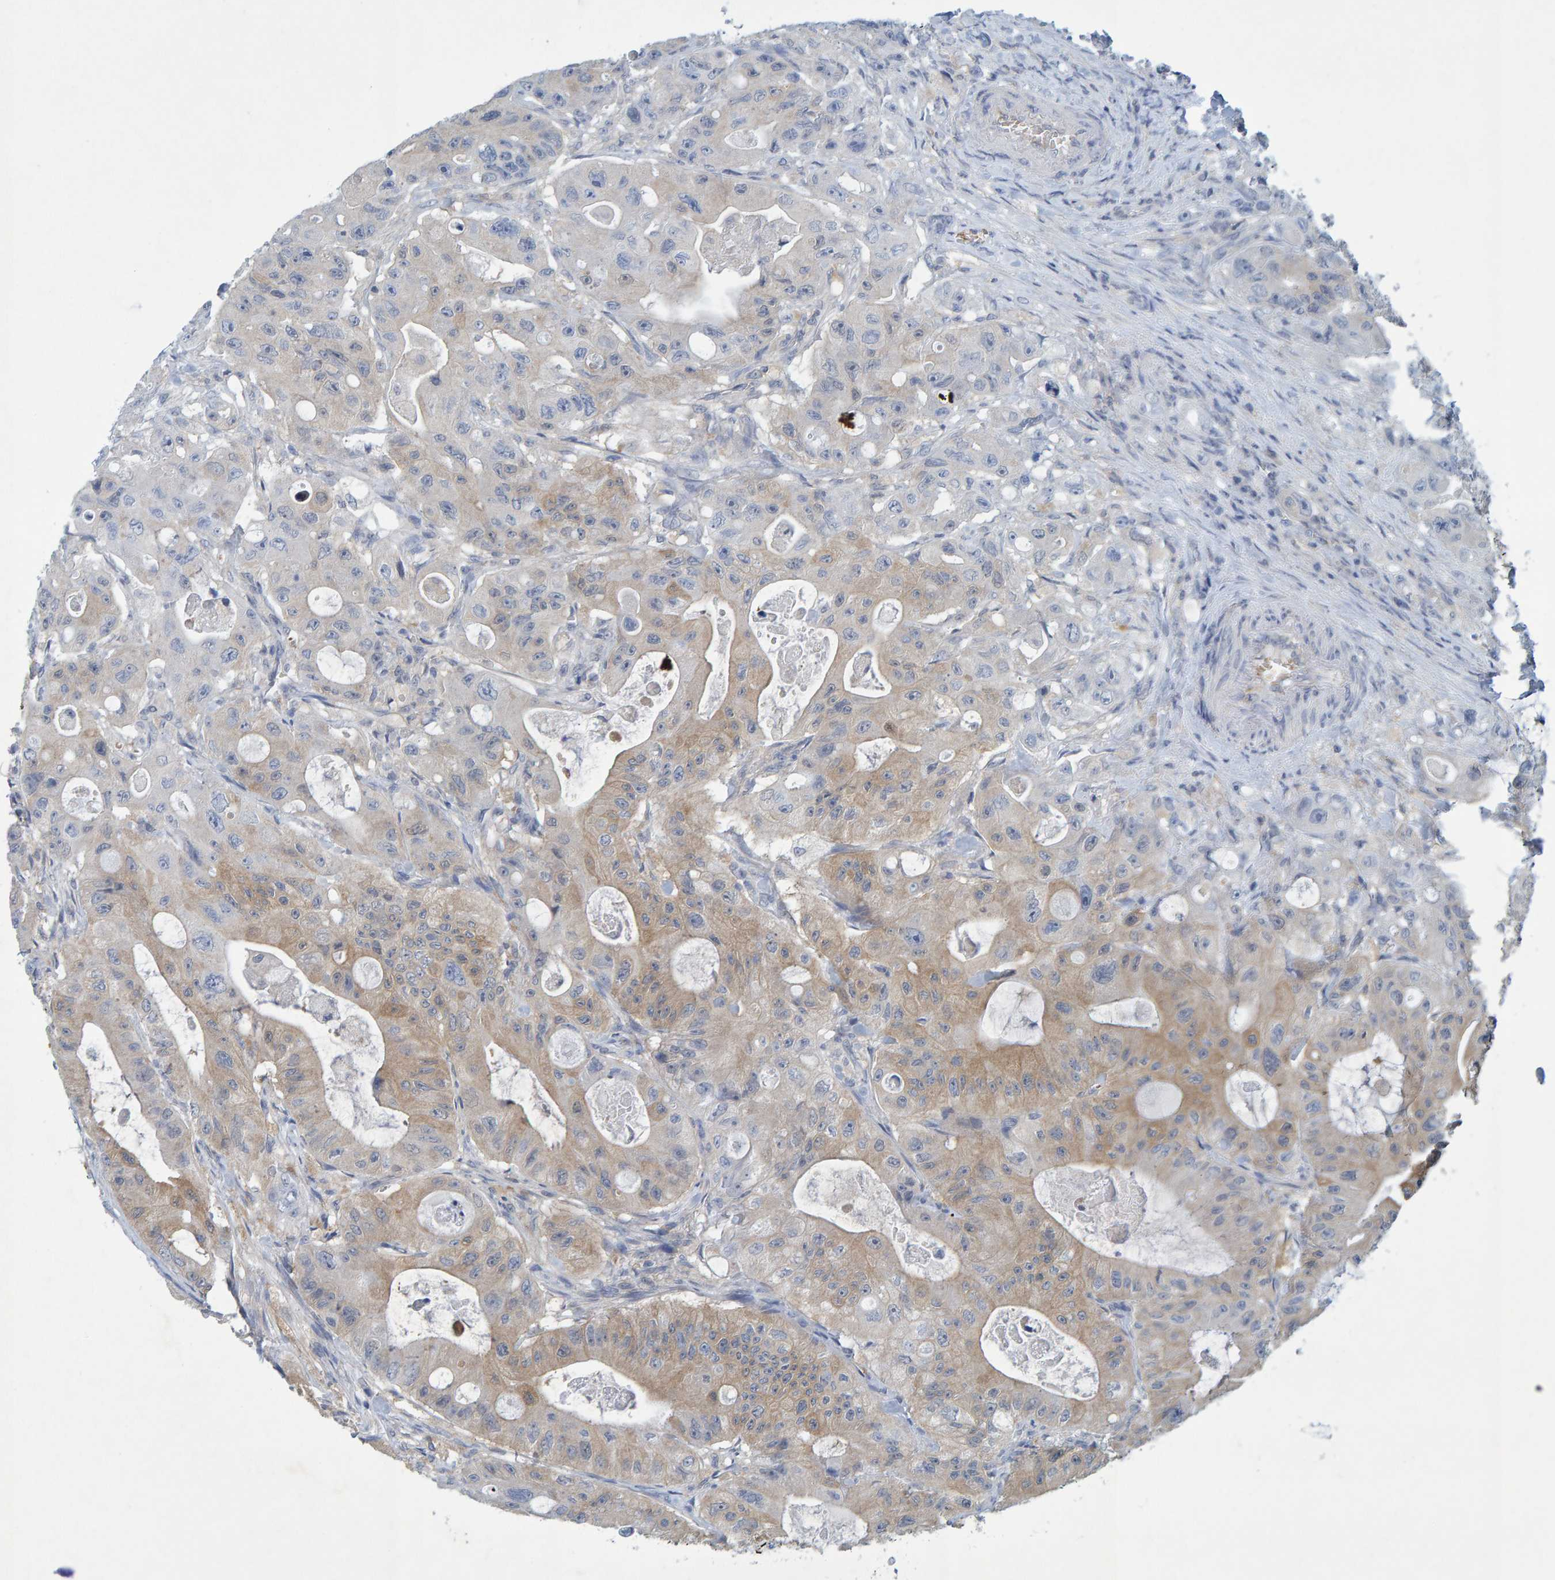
{"staining": {"intensity": "weak", "quantity": "25%-75%", "location": "cytoplasmic/membranous"}, "tissue": "colorectal cancer", "cell_type": "Tumor cells", "image_type": "cancer", "snomed": [{"axis": "morphology", "description": "Adenocarcinoma, NOS"}, {"axis": "topography", "description": "Colon"}], "caption": "There is low levels of weak cytoplasmic/membranous staining in tumor cells of colorectal cancer, as demonstrated by immunohistochemical staining (brown color).", "gene": "ALAD", "patient": {"sex": "female", "age": 46}}